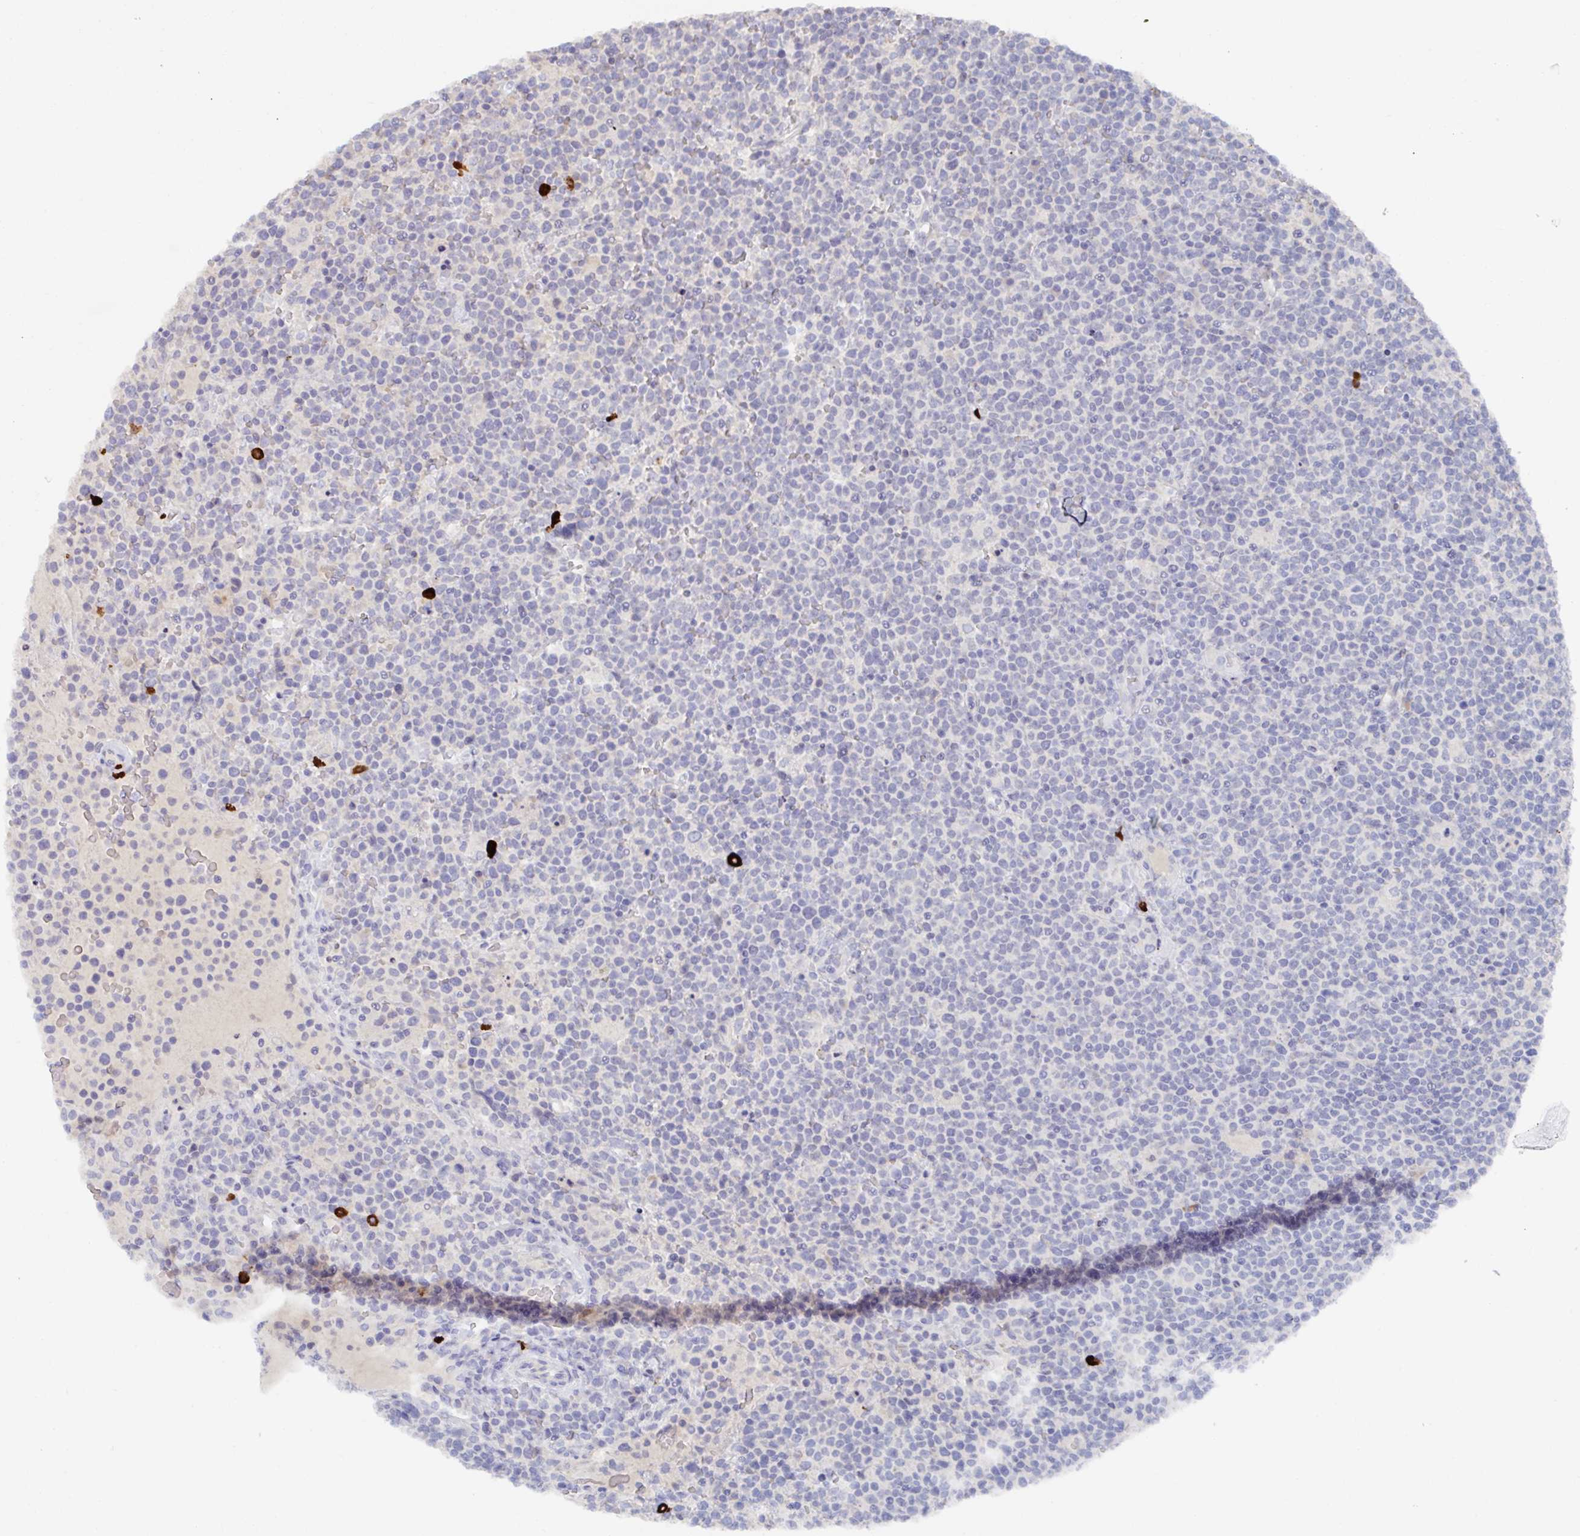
{"staining": {"intensity": "negative", "quantity": "none", "location": "none"}, "tissue": "lymphoma", "cell_type": "Tumor cells", "image_type": "cancer", "snomed": [{"axis": "morphology", "description": "Malignant lymphoma, non-Hodgkin's type, High grade"}, {"axis": "topography", "description": "Lymph node"}], "caption": "Immunohistochemical staining of human lymphoma reveals no significant positivity in tumor cells. Nuclei are stained in blue.", "gene": "KCNK5", "patient": {"sex": "male", "age": 61}}